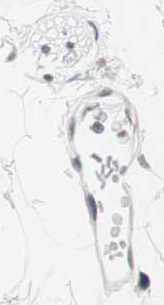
{"staining": {"intensity": "negative", "quantity": "none", "location": "none"}, "tissue": "adipose tissue", "cell_type": "Adipocytes", "image_type": "normal", "snomed": [{"axis": "morphology", "description": "Normal tissue, NOS"}, {"axis": "topography", "description": "Adipose tissue"}, {"axis": "topography", "description": "Peripheral nerve tissue"}], "caption": "Immunohistochemistry (IHC) histopathology image of unremarkable human adipose tissue stained for a protein (brown), which exhibits no expression in adipocytes. The staining was performed using DAB to visualize the protein expression in brown, while the nuclei were stained in blue with hematoxylin (Magnification: 20x).", "gene": "WIPF1", "patient": {"sex": "male", "age": 52}}